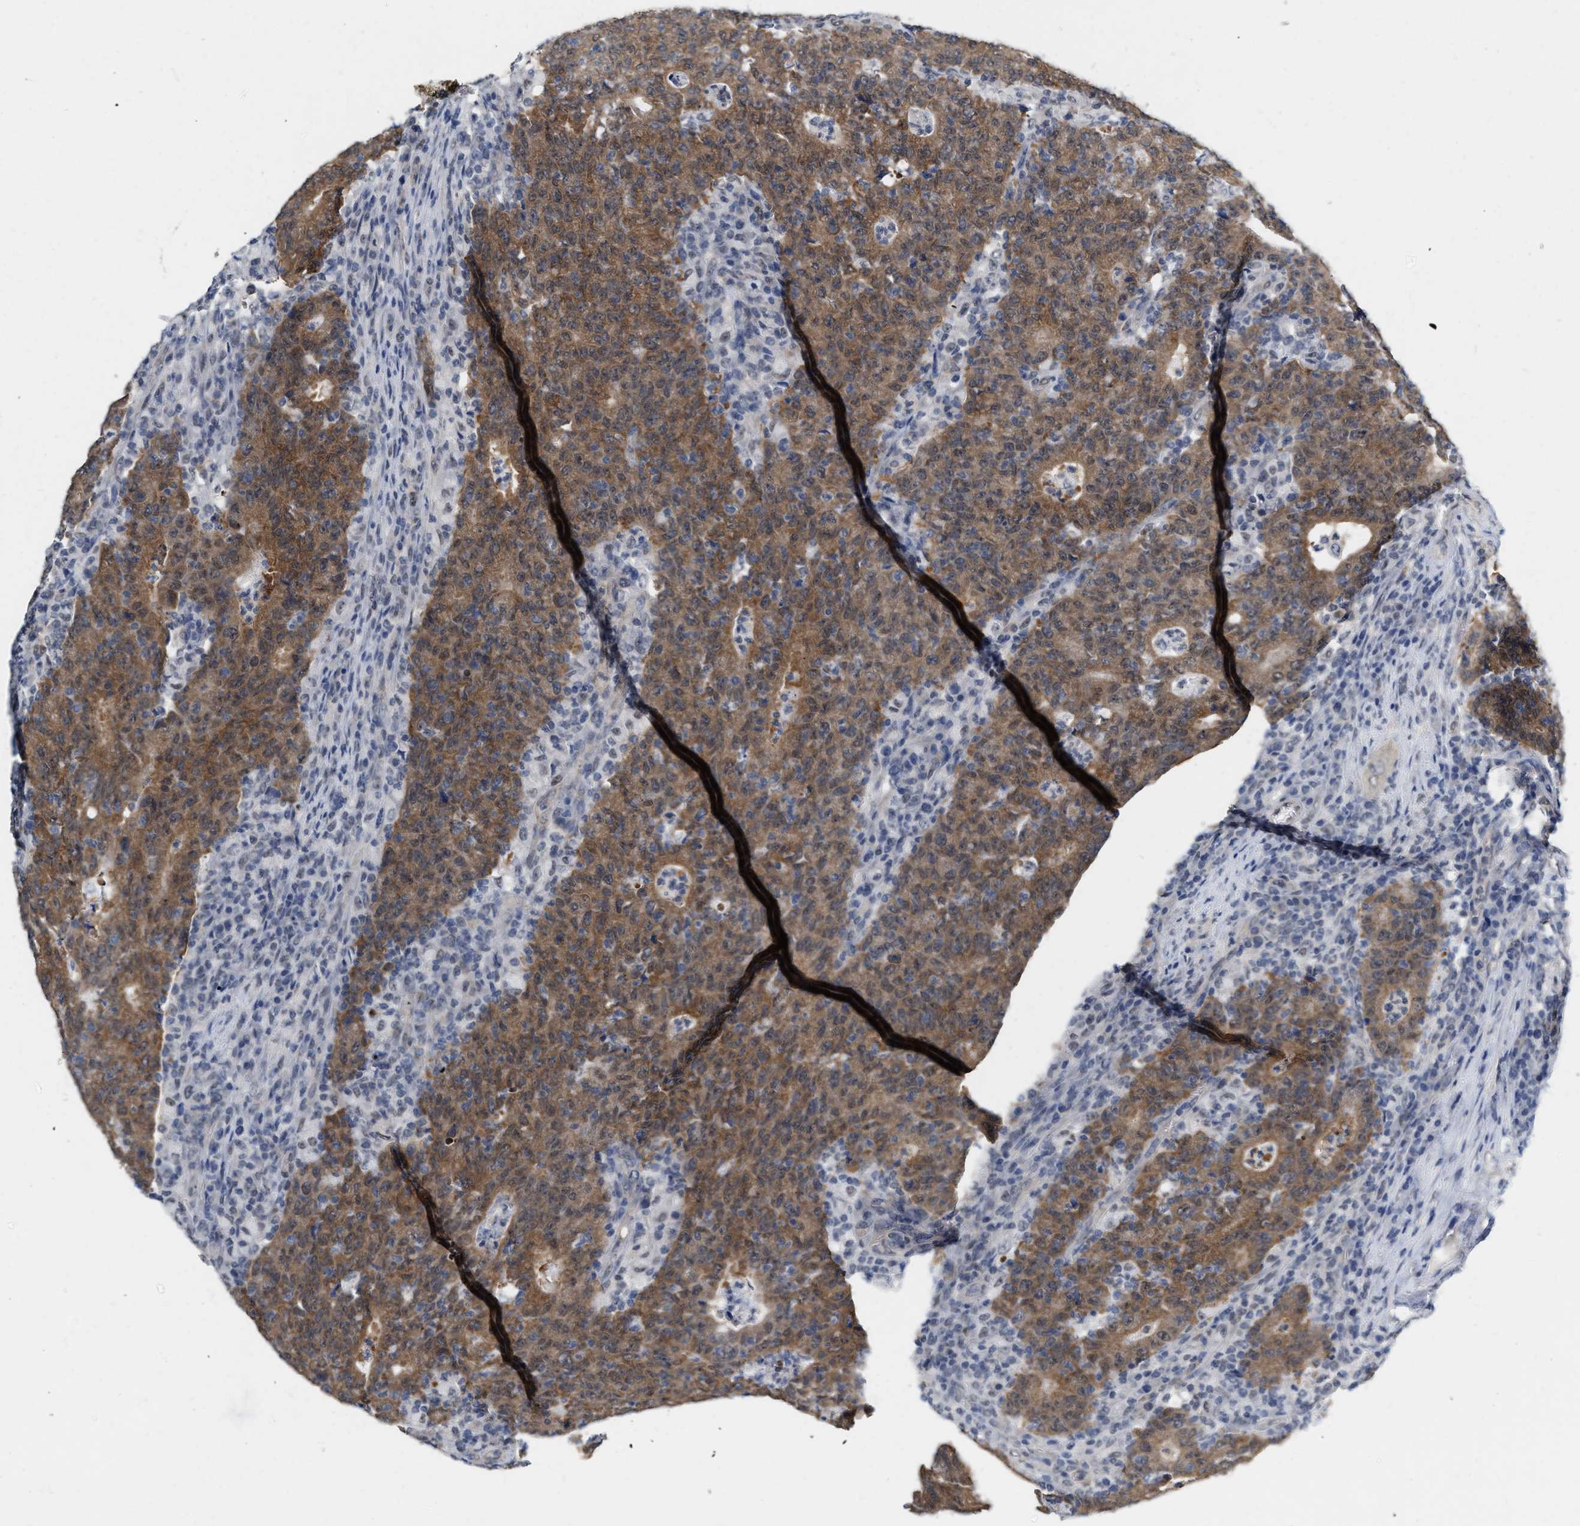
{"staining": {"intensity": "moderate", "quantity": ">75%", "location": "cytoplasmic/membranous"}, "tissue": "colorectal cancer", "cell_type": "Tumor cells", "image_type": "cancer", "snomed": [{"axis": "morphology", "description": "Adenocarcinoma, NOS"}, {"axis": "topography", "description": "Colon"}], "caption": "Protein positivity by IHC demonstrates moderate cytoplasmic/membranous expression in approximately >75% of tumor cells in adenocarcinoma (colorectal).", "gene": "RUVBL1", "patient": {"sex": "female", "age": 75}}